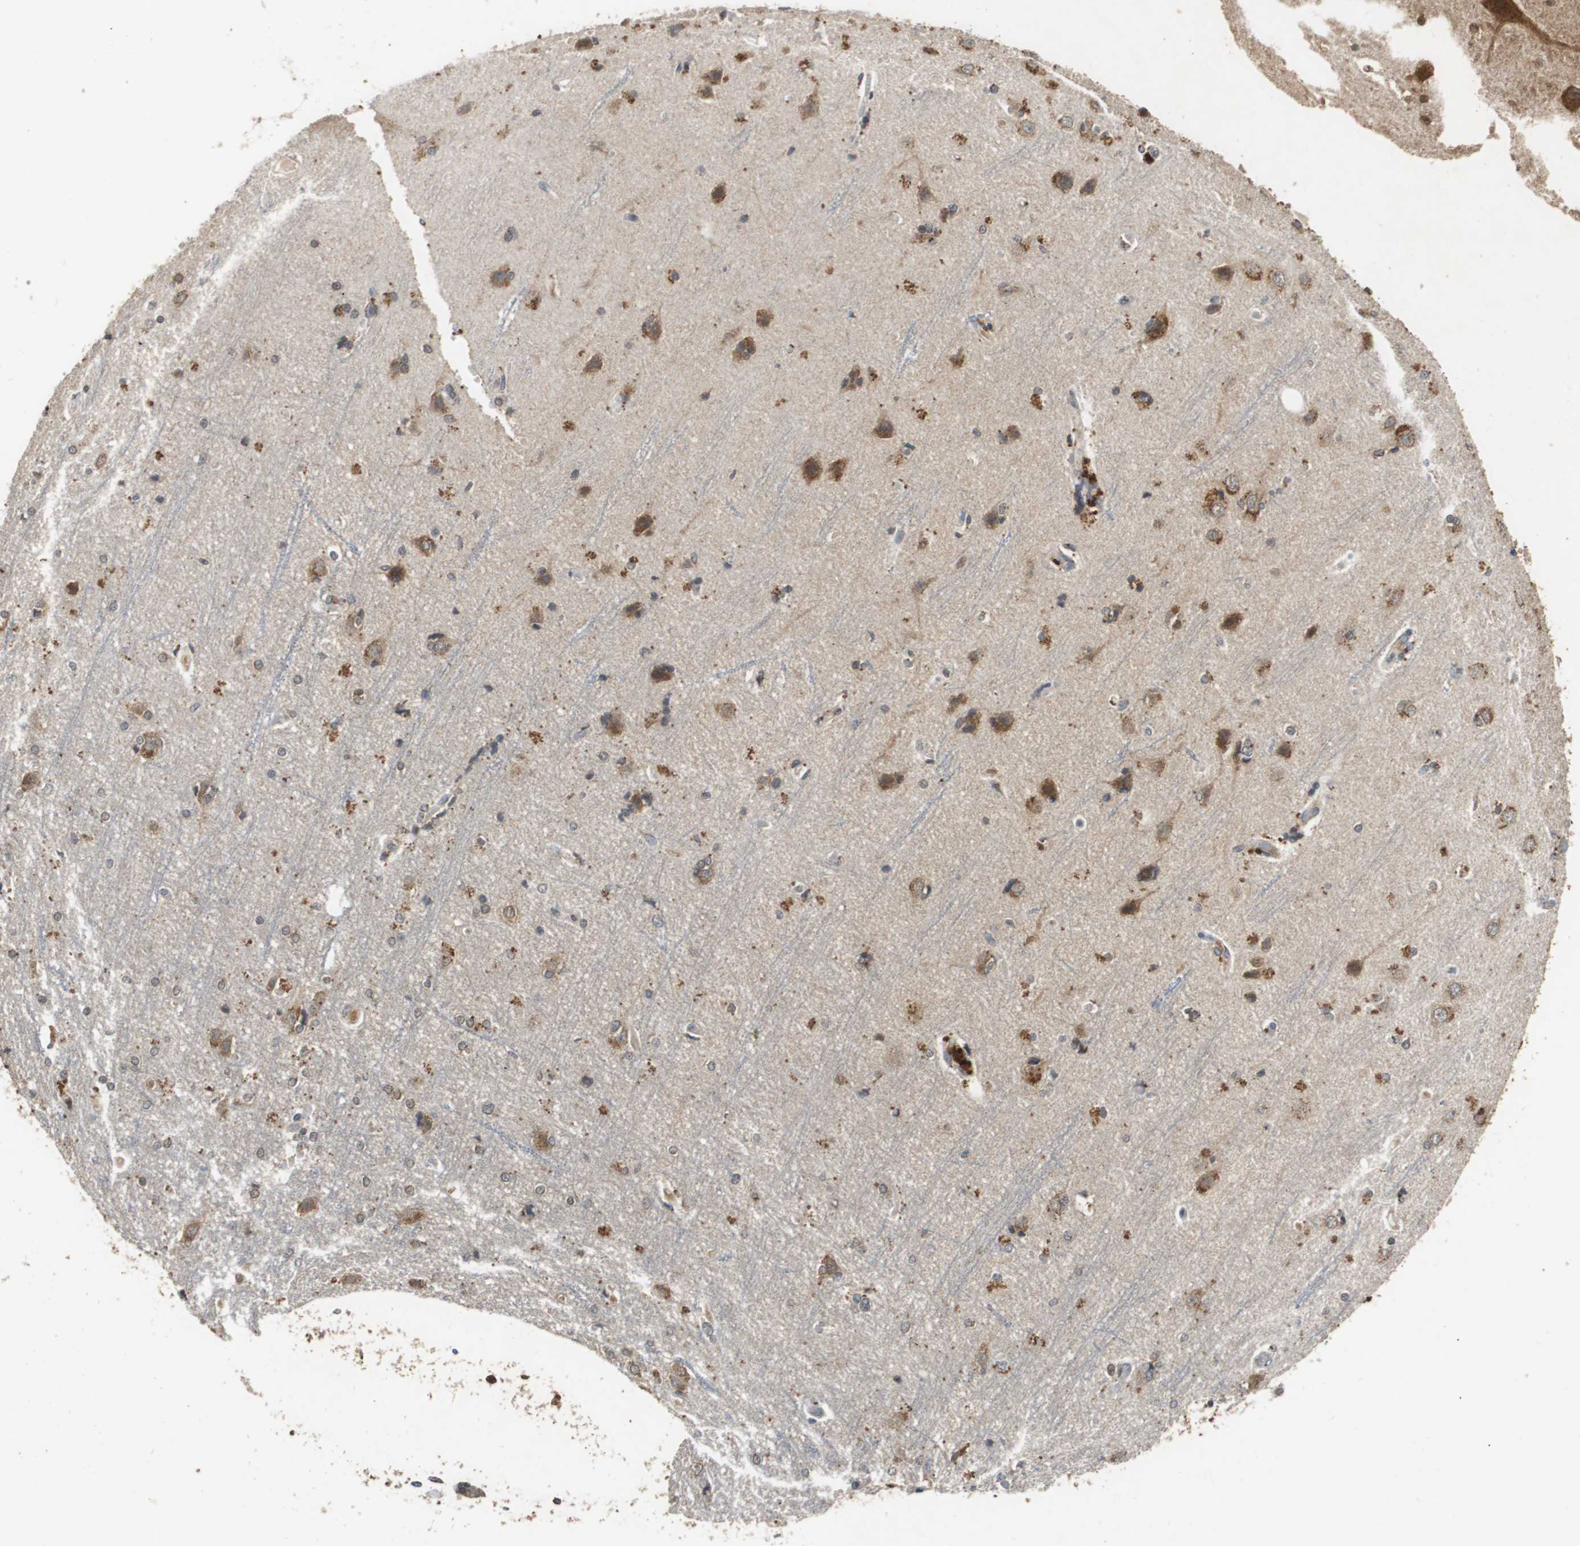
{"staining": {"intensity": "negative", "quantity": "none", "location": "none"}, "tissue": "cerebral cortex", "cell_type": "Endothelial cells", "image_type": "normal", "snomed": [{"axis": "morphology", "description": "Normal tissue, NOS"}, {"axis": "topography", "description": "Cerebral cortex"}], "caption": "This is an immunohistochemistry histopathology image of benign human cerebral cortex. There is no expression in endothelial cells.", "gene": "VBP1", "patient": {"sex": "female", "age": 54}}